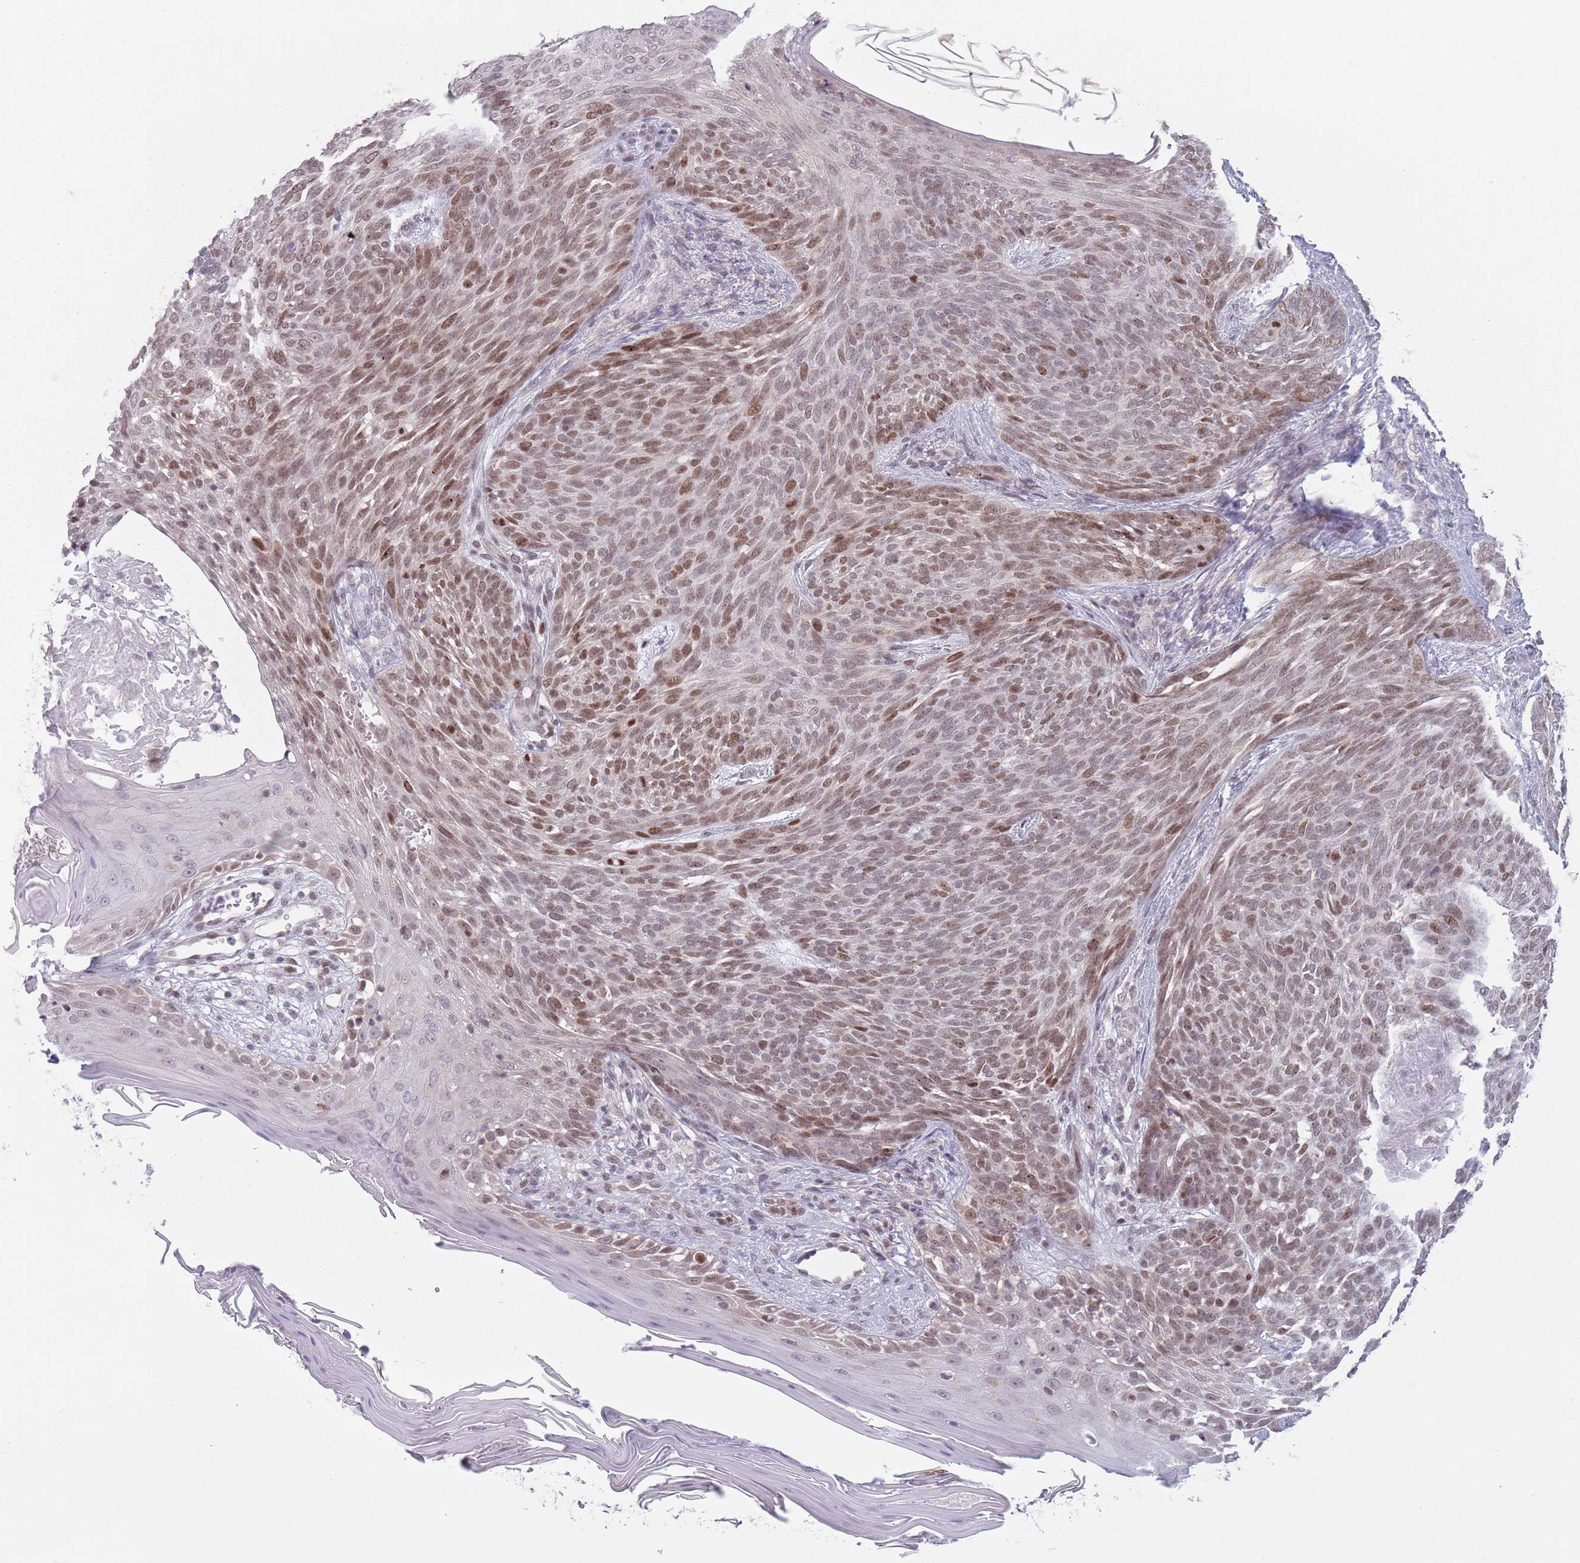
{"staining": {"intensity": "moderate", "quantity": "25%-75%", "location": "nuclear"}, "tissue": "skin cancer", "cell_type": "Tumor cells", "image_type": "cancer", "snomed": [{"axis": "morphology", "description": "Basal cell carcinoma"}, {"axis": "topography", "description": "Skin"}], "caption": "The photomicrograph reveals staining of skin cancer, revealing moderate nuclear protein positivity (brown color) within tumor cells. Immunohistochemistry (ihc) stains the protein in brown and the nuclei are stained blue.", "gene": "MRPL34", "patient": {"sex": "female", "age": 86}}